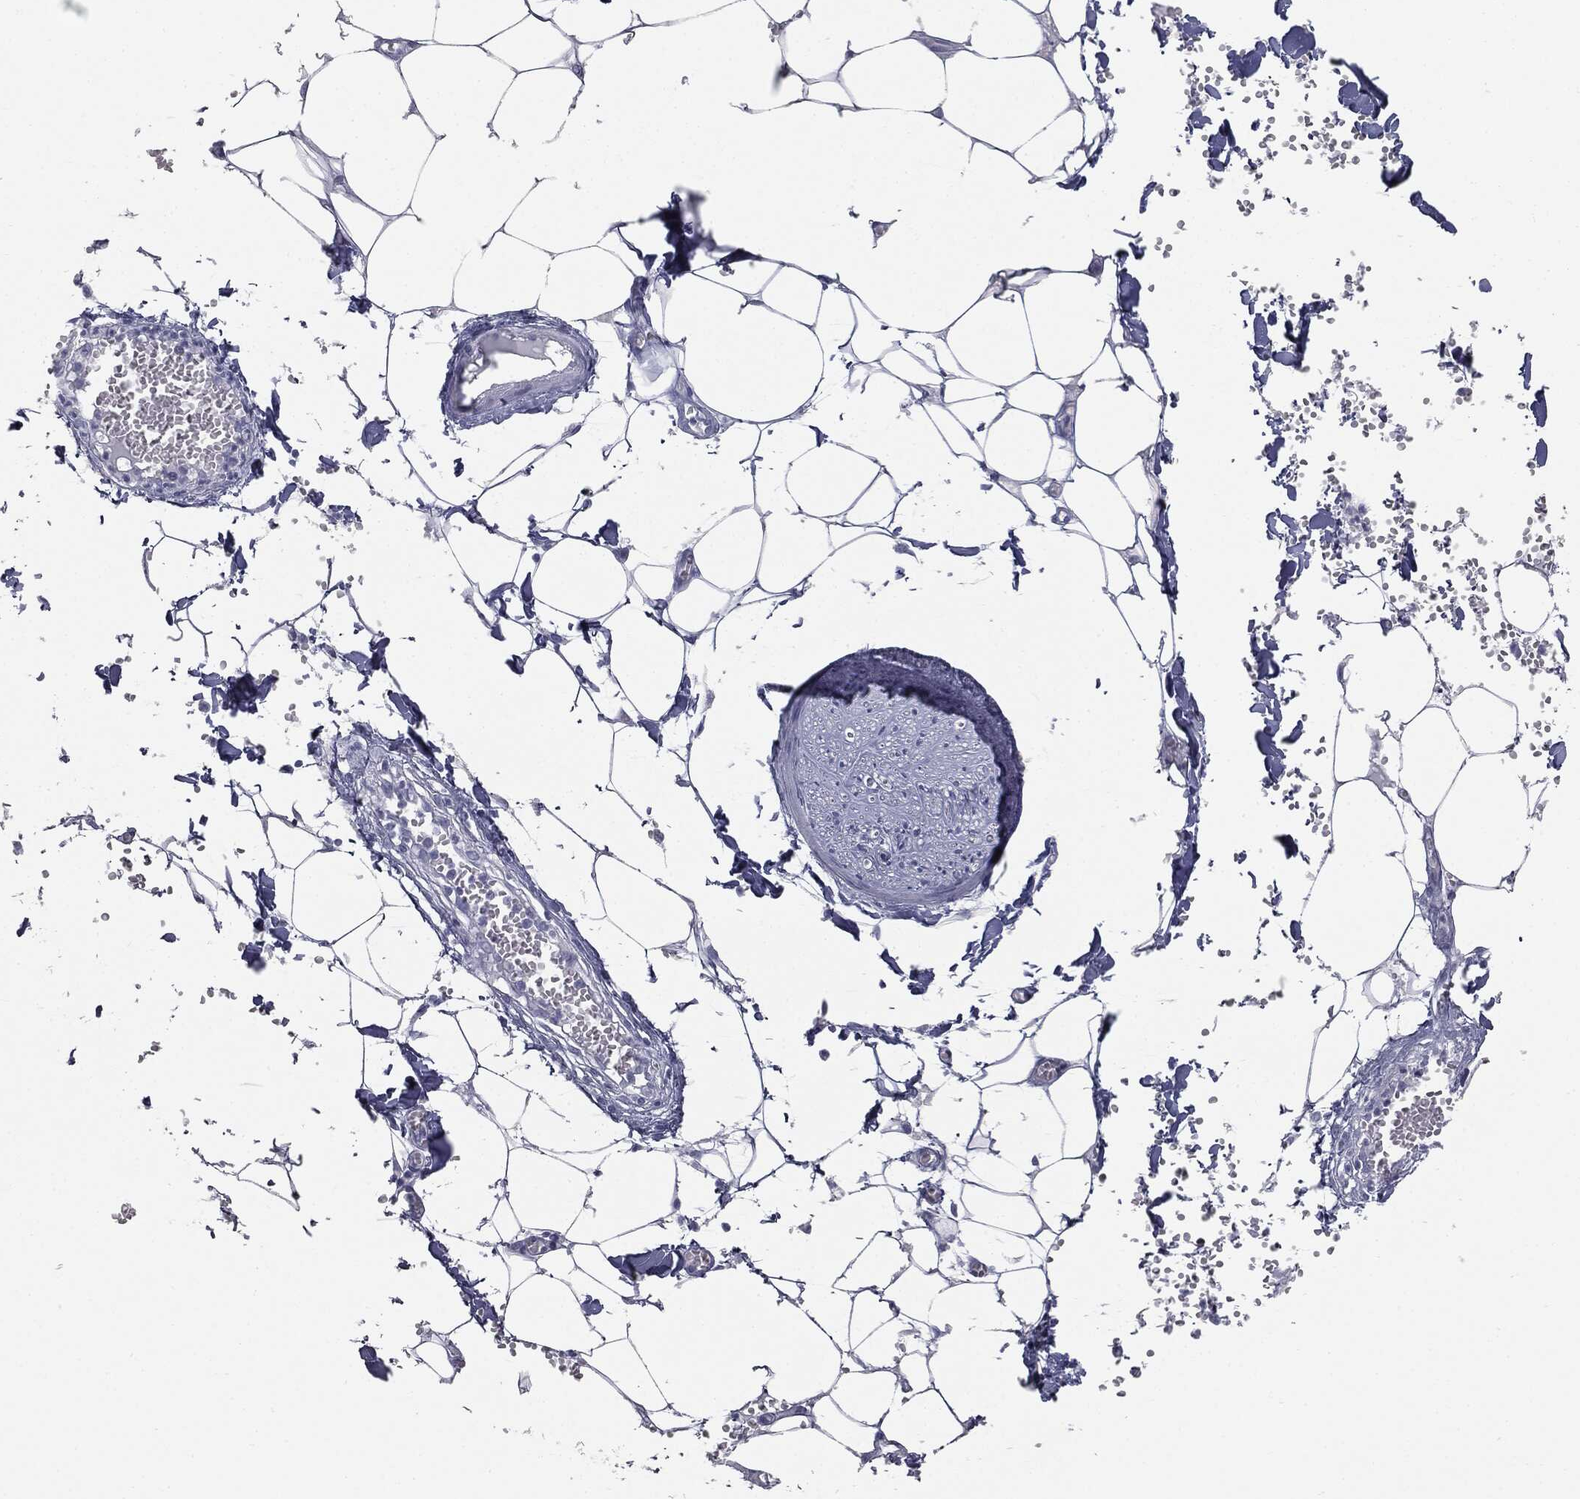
{"staining": {"intensity": "negative", "quantity": "none", "location": "none"}, "tissue": "adipose tissue", "cell_type": "Adipocytes", "image_type": "normal", "snomed": [{"axis": "morphology", "description": "Normal tissue, NOS"}, {"axis": "morphology", "description": "Squamous cell carcinoma, NOS"}, {"axis": "topography", "description": "Cartilage tissue"}, {"axis": "topography", "description": "Lung"}], "caption": "A photomicrograph of adipose tissue stained for a protein reveals no brown staining in adipocytes. (Brightfield microscopy of DAB immunohistochemistry (IHC) at high magnification).", "gene": "MUC5AC", "patient": {"sex": "male", "age": 66}}